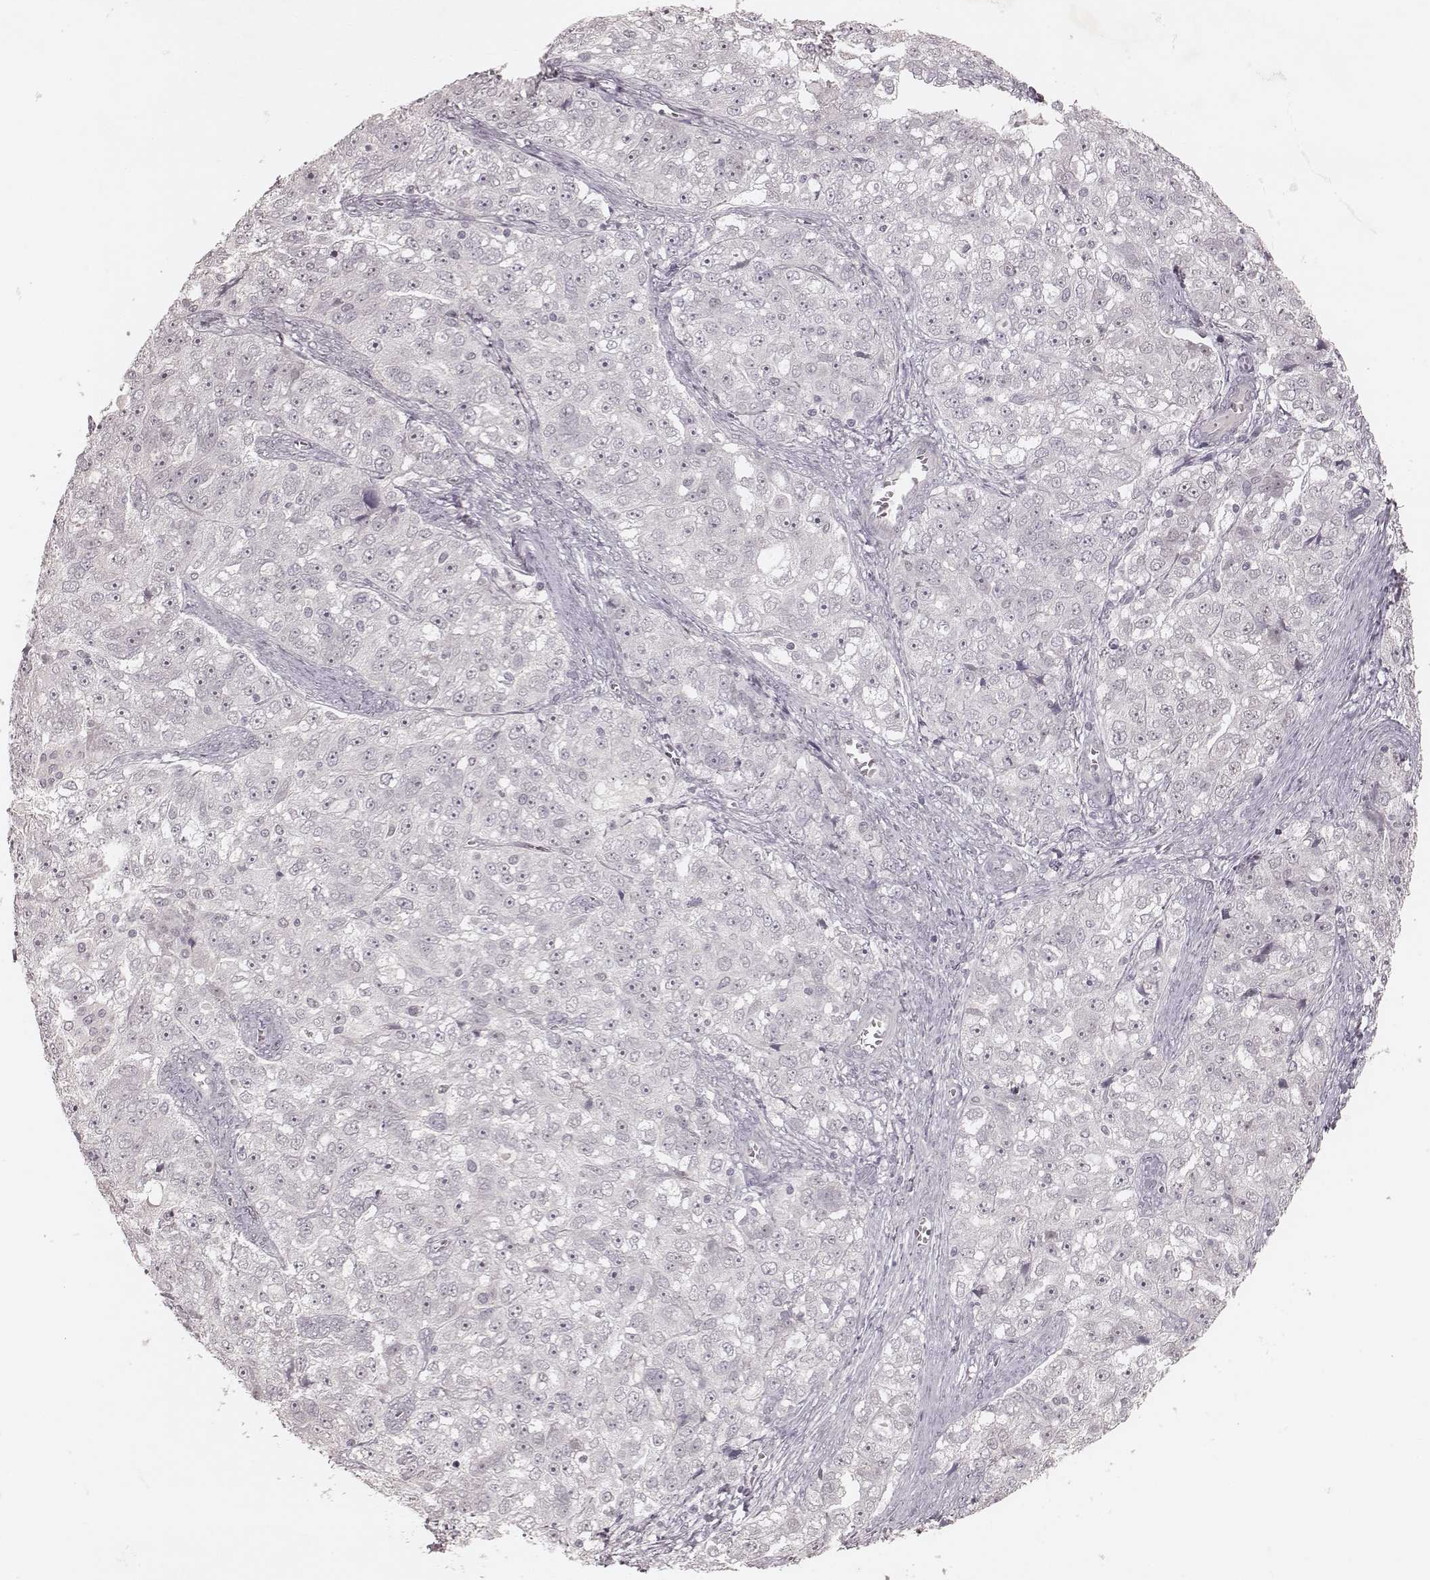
{"staining": {"intensity": "negative", "quantity": "none", "location": "none"}, "tissue": "ovarian cancer", "cell_type": "Tumor cells", "image_type": "cancer", "snomed": [{"axis": "morphology", "description": "Cystadenocarcinoma, serous, NOS"}, {"axis": "topography", "description": "Ovary"}], "caption": "Serous cystadenocarcinoma (ovarian) was stained to show a protein in brown. There is no significant staining in tumor cells.", "gene": "FAM13B", "patient": {"sex": "female", "age": 51}}